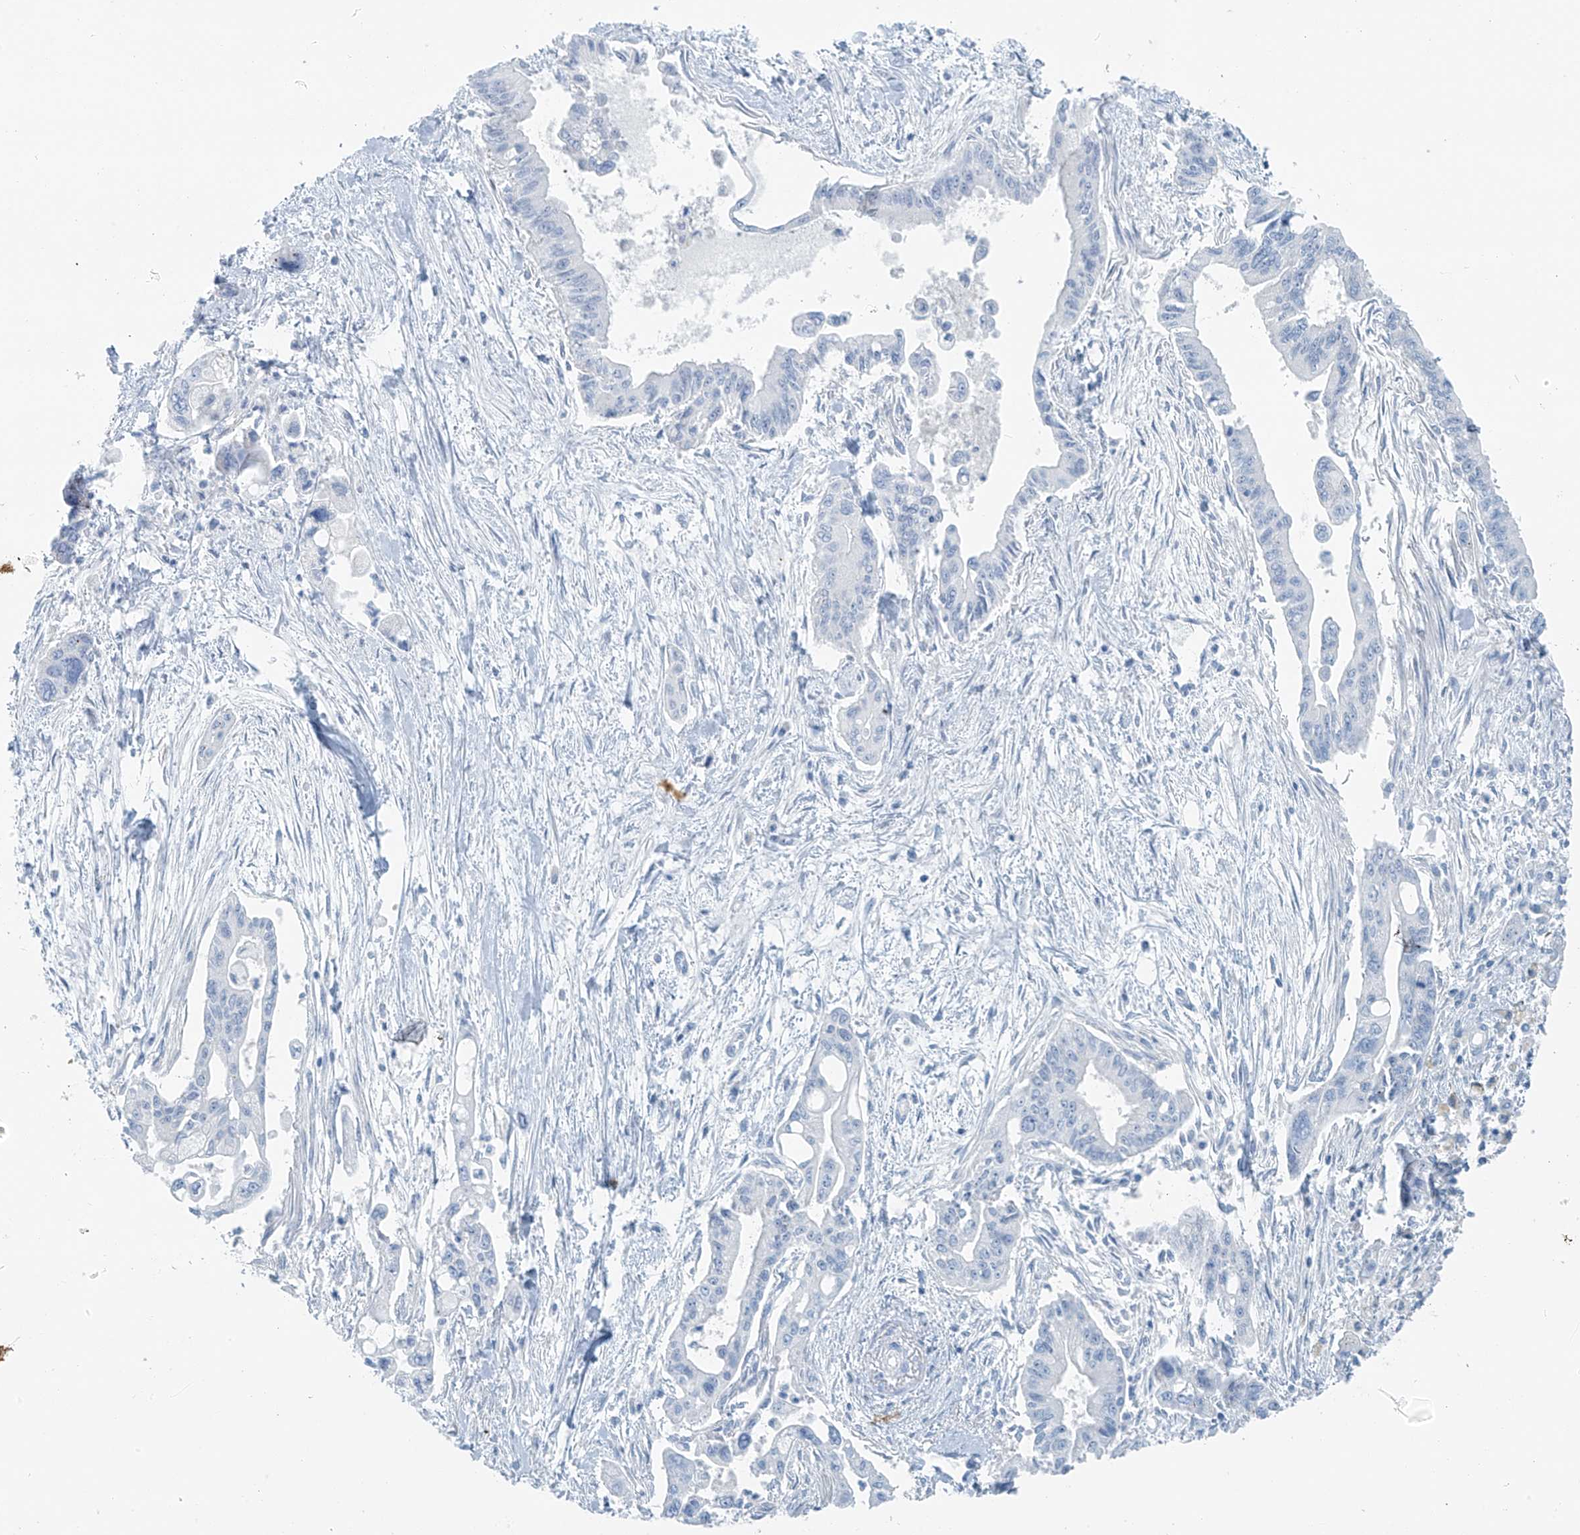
{"staining": {"intensity": "negative", "quantity": "none", "location": "none"}, "tissue": "pancreatic cancer", "cell_type": "Tumor cells", "image_type": "cancer", "snomed": [{"axis": "morphology", "description": "Adenocarcinoma, NOS"}, {"axis": "topography", "description": "Pancreas"}], "caption": "Tumor cells show no significant protein positivity in adenocarcinoma (pancreatic). (DAB immunohistochemistry visualized using brightfield microscopy, high magnification).", "gene": "SLC25A43", "patient": {"sex": "male", "age": 70}}